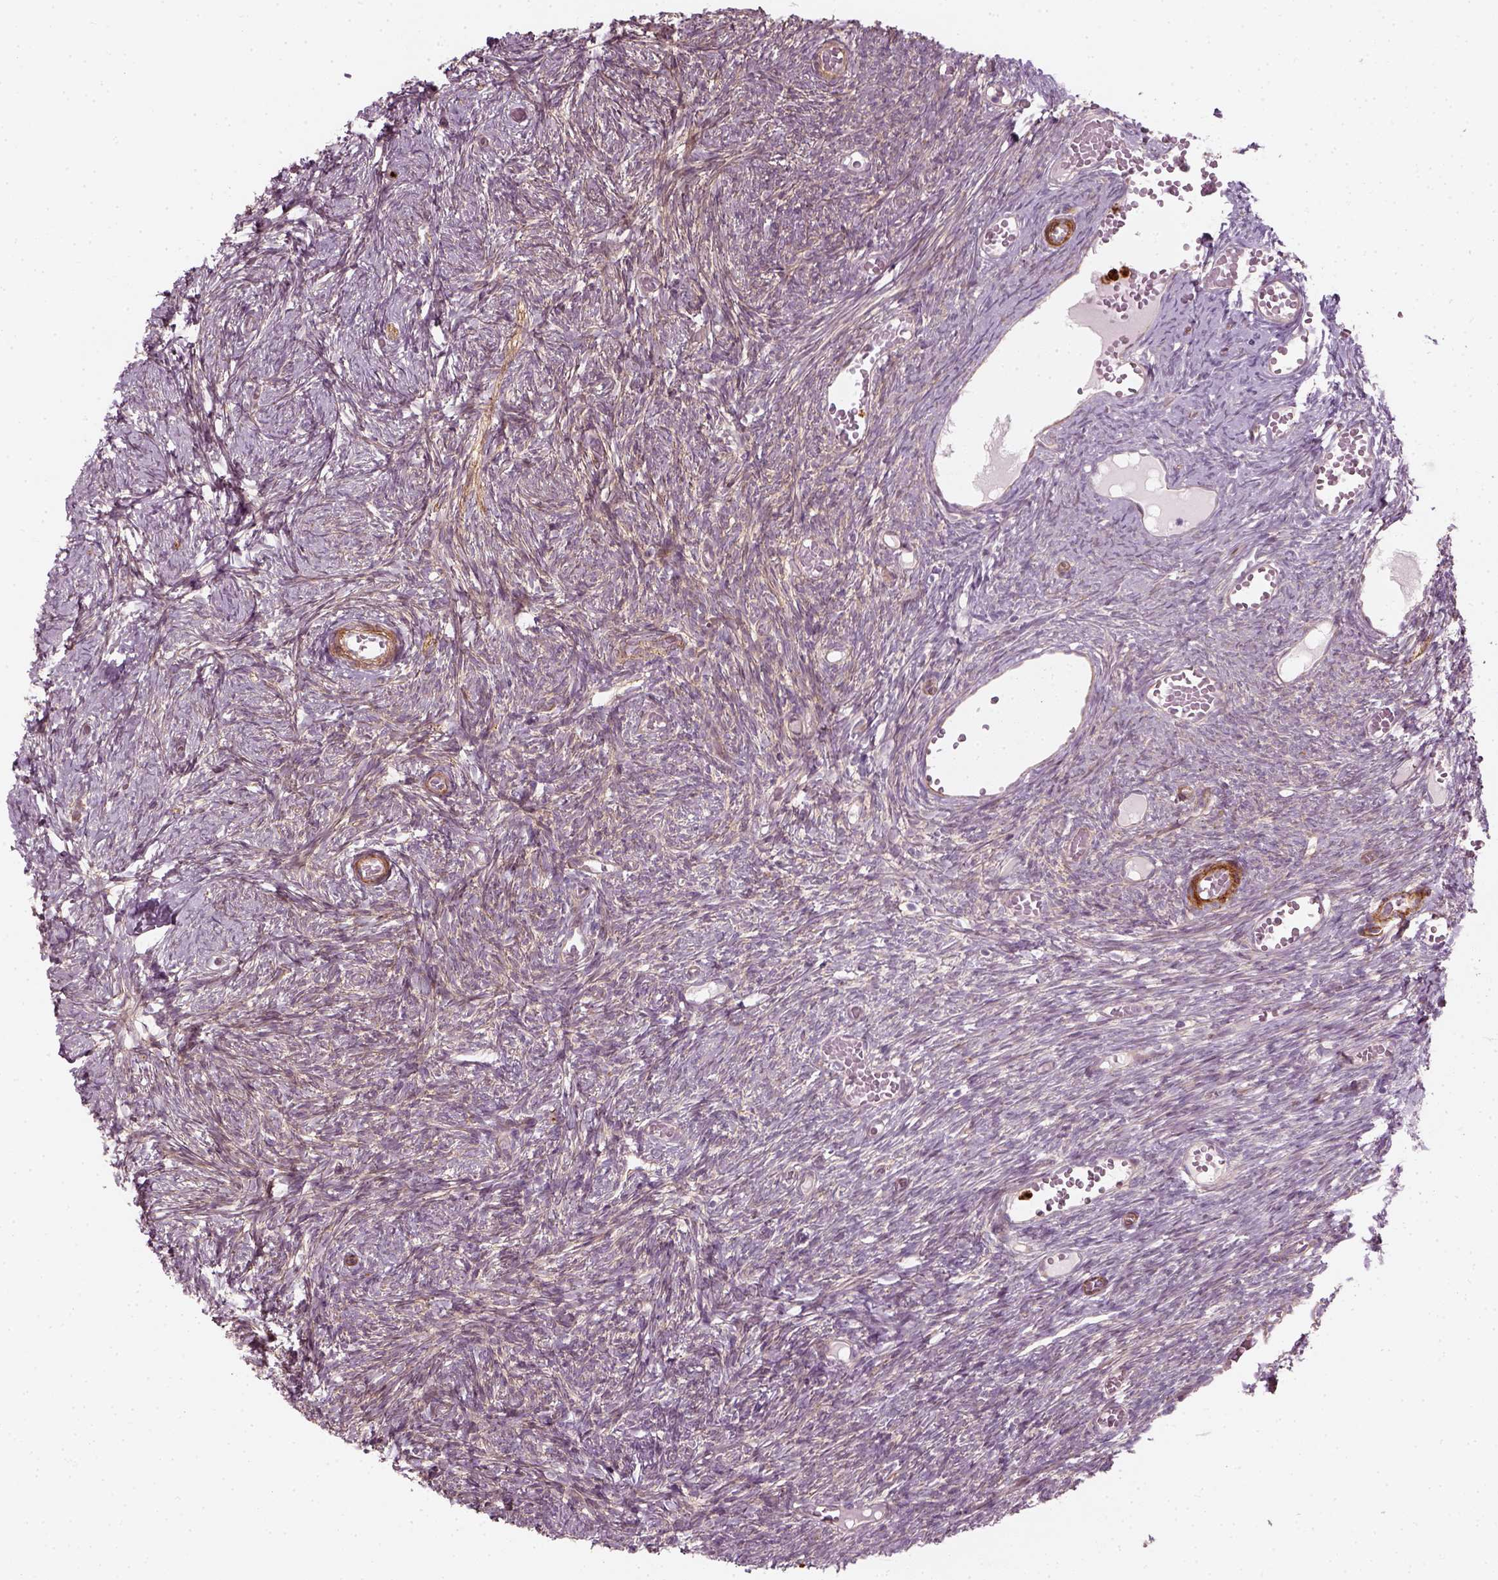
{"staining": {"intensity": "weak", "quantity": ">75%", "location": "cytoplasmic/membranous"}, "tissue": "ovary", "cell_type": "Ovarian stroma cells", "image_type": "normal", "snomed": [{"axis": "morphology", "description": "Normal tissue, NOS"}, {"axis": "topography", "description": "Ovary"}], "caption": "Ovarian stroma cells reveal weak cytoplasmic/membranous expression in about >75% of cells in benign ovary.", "gene": "NPTN", "patient": {"sex": "female", "age": 39}}